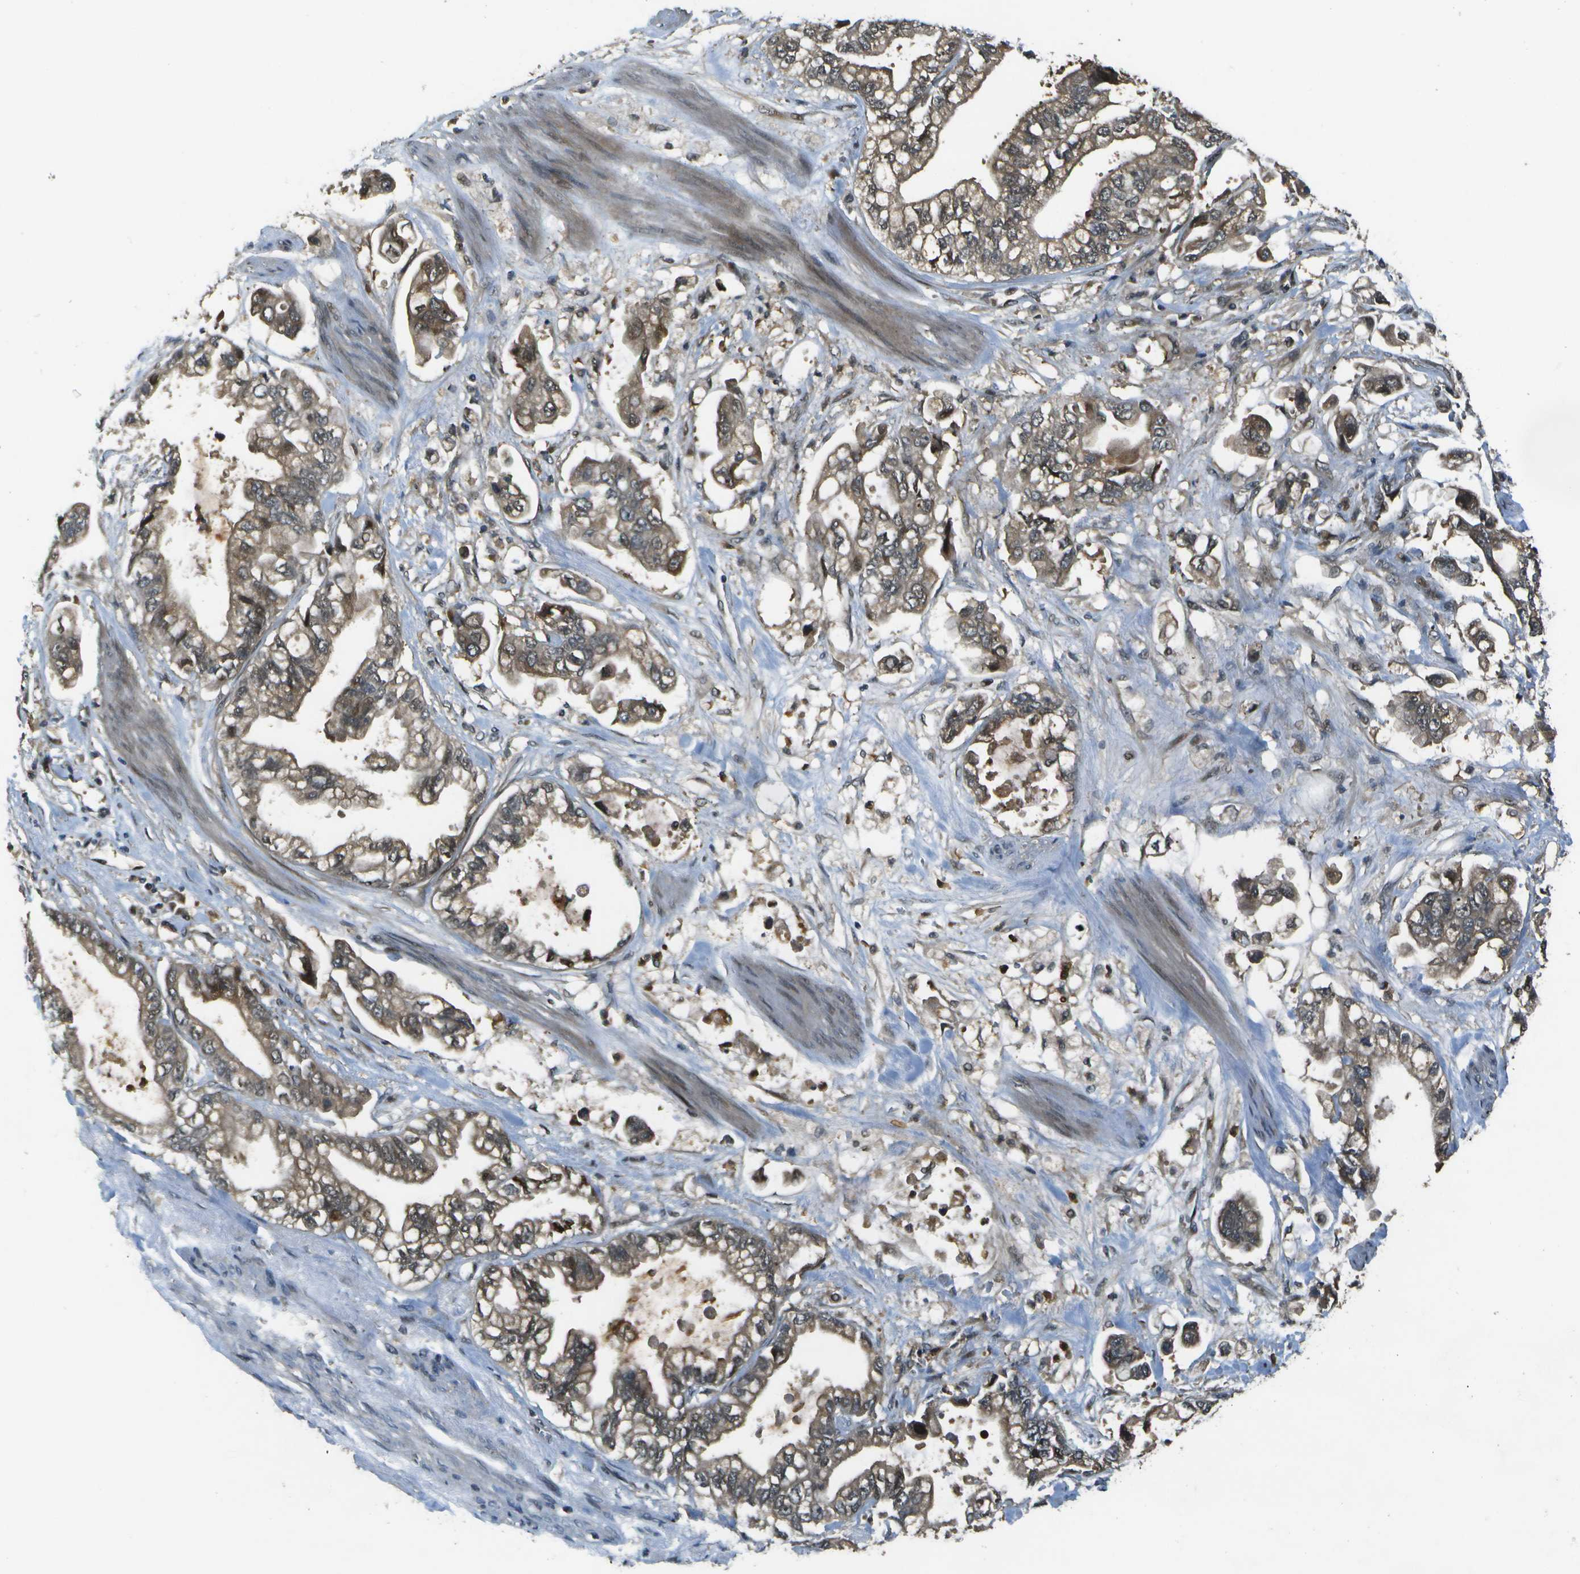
{"staining": {"intensity": "moderate", "quantity": ">75%", "location": "cytoplasmic/membranous,nuclear"}, "tissue": "stomach cancer", "cell_type": "Tumor cells", "image_type": "cancer", "snomed": [{"axis": "morphology", "description": "Normal tissue, NOS"}, {"axis": "morphology", "description": "Adenocarcinoma, NOS"}, {"axis": "topography", "description": "Stomach"}], "caption": "Immunohistochemistry (IHC) micrograph of neoplastic tissue: human stomach cancer stained using IHC demonstrates medium levels of moderate protein expression localized specifically in the cytoplasmic/membranous and nuclear of tumor cells, appearing as a cytoplasmic/membranous and nuclear brown color.", "gene": "GANC", "patient": {"sex": "male", "age": 62}}